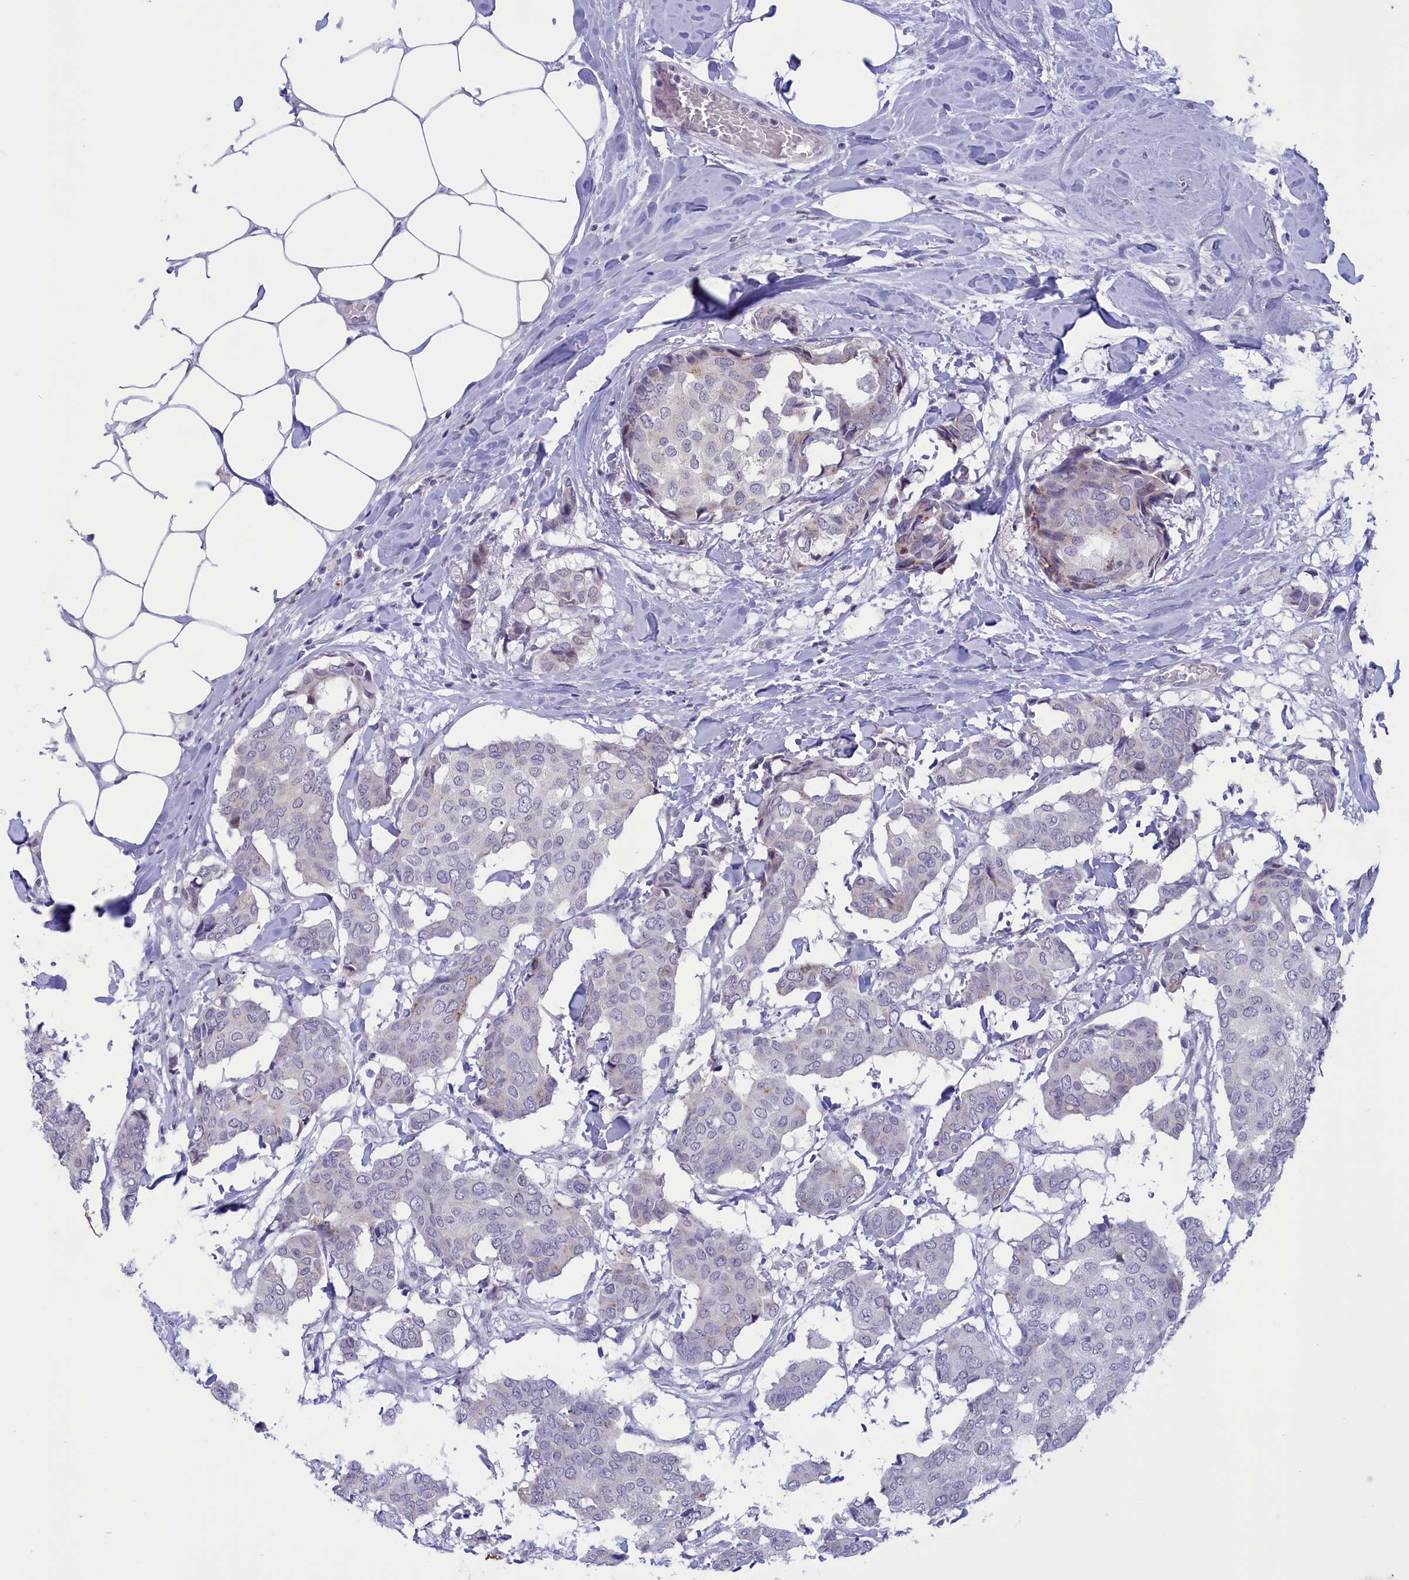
{"staining": {"intensity": "negative", "quantity": "none", "location": "none"}, "tissue": "breast cancer", "cell_type": "Tumor cells", "image_type": "cancer", "snomed": [{"axis": "morphology", "description": "Duct carcinoma"}, {"axis": "topography", "description": "Breast"}], "caption": "The immunohistochemistry (IHC) photomicrograph has no significant staining in tumor cells of infiltrating ductal carcinoma (breast) tissue.", "gene": "ELOA2", "patient": {"sex": "female", "age": 75}}